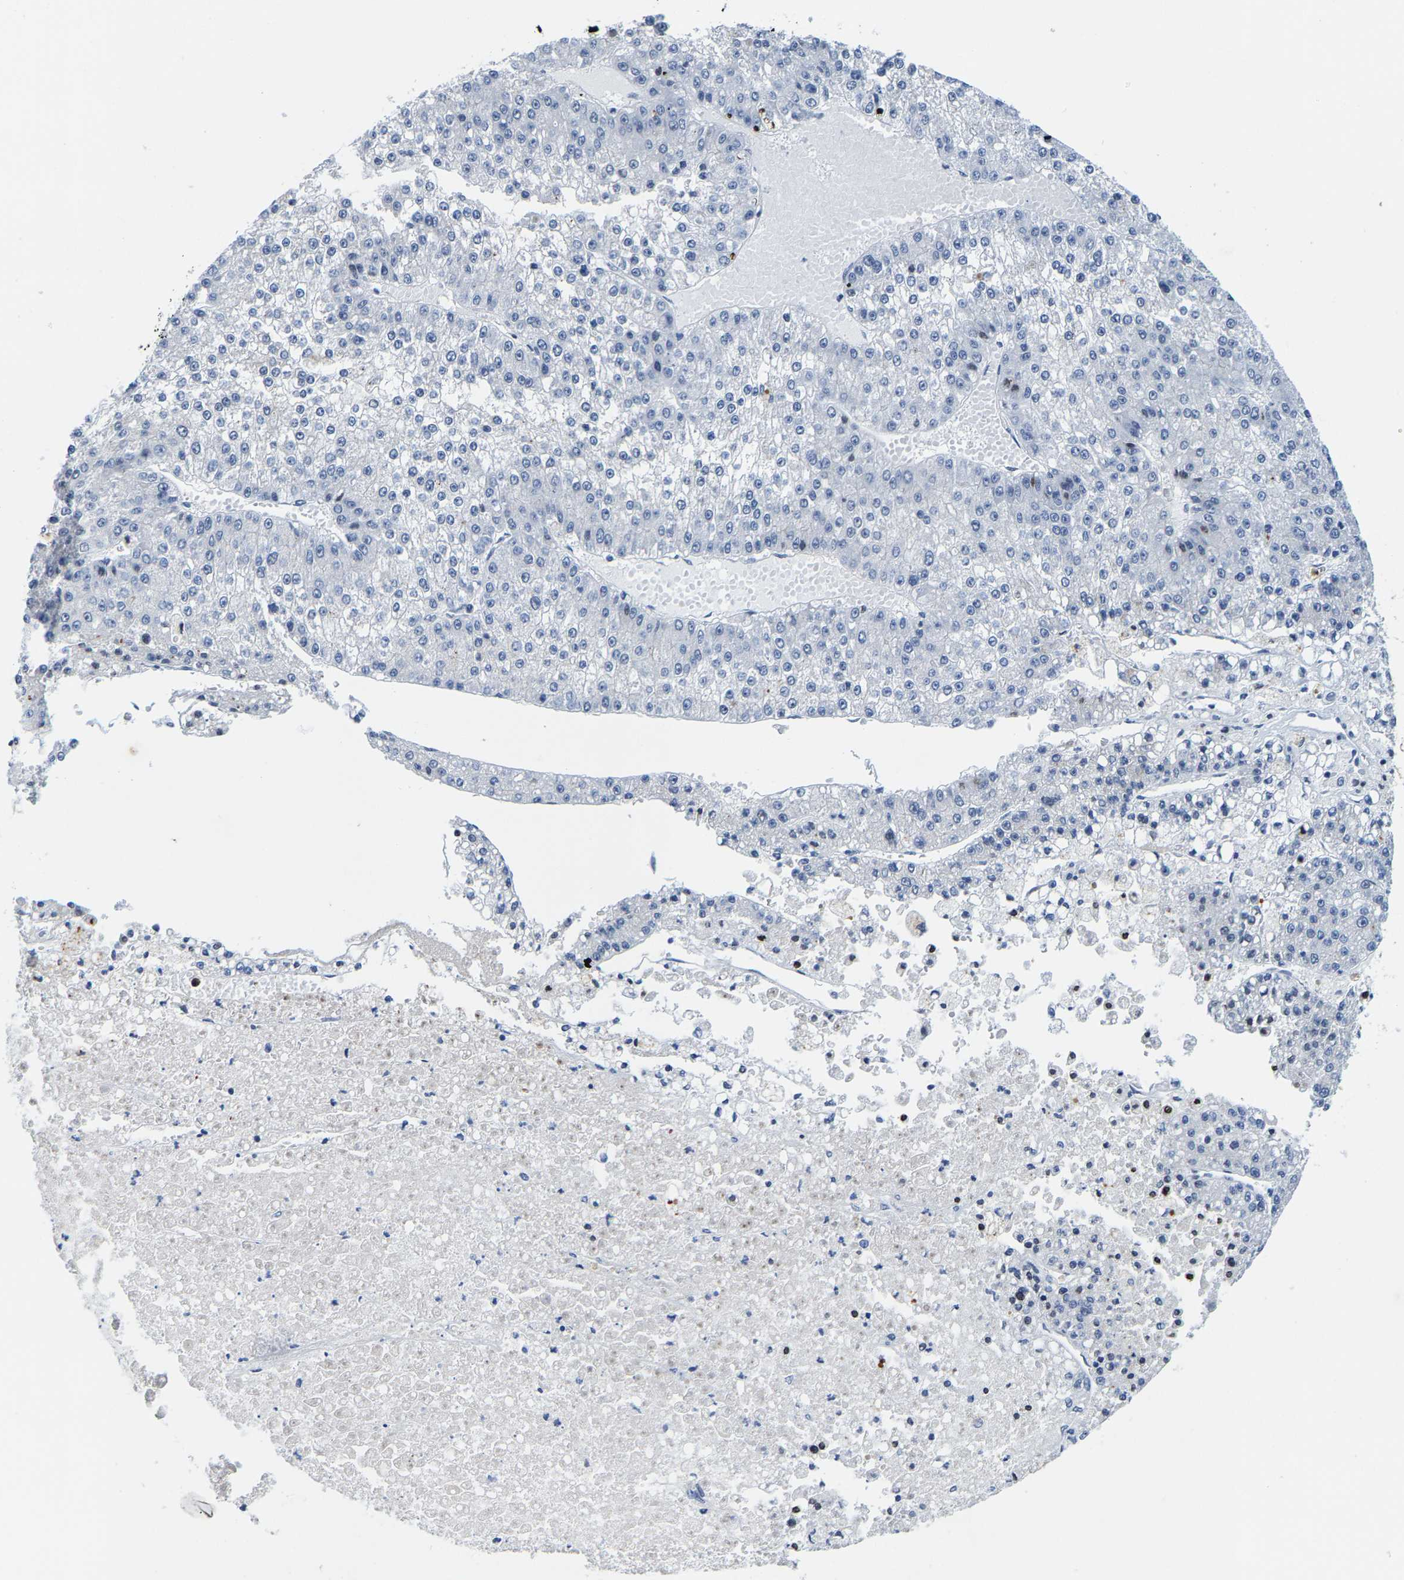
{"staining": {"intensity": "negative", "quantity": "none", "location": "none"}, "tissue": "liver cancer", "cell_type": "Tumor cells", "image_type": "cancer", "snomed": [{"axis": "morphology", "description": "Carcinoma, Hepatocellular, NOS"}, {"axis": "topography", "description": "Liver"}], "caption": "High magnification brightfield microscopy of liver cancer (hepatocellular carcinoma) stained with DAB (3,3'-diaminobenzidine) (brown) and counterstained with hematoxylin (blue): tumor cells show no significant staining.", "gene": "SETD1B", "patient": {"sex": "female", "age": 73}}